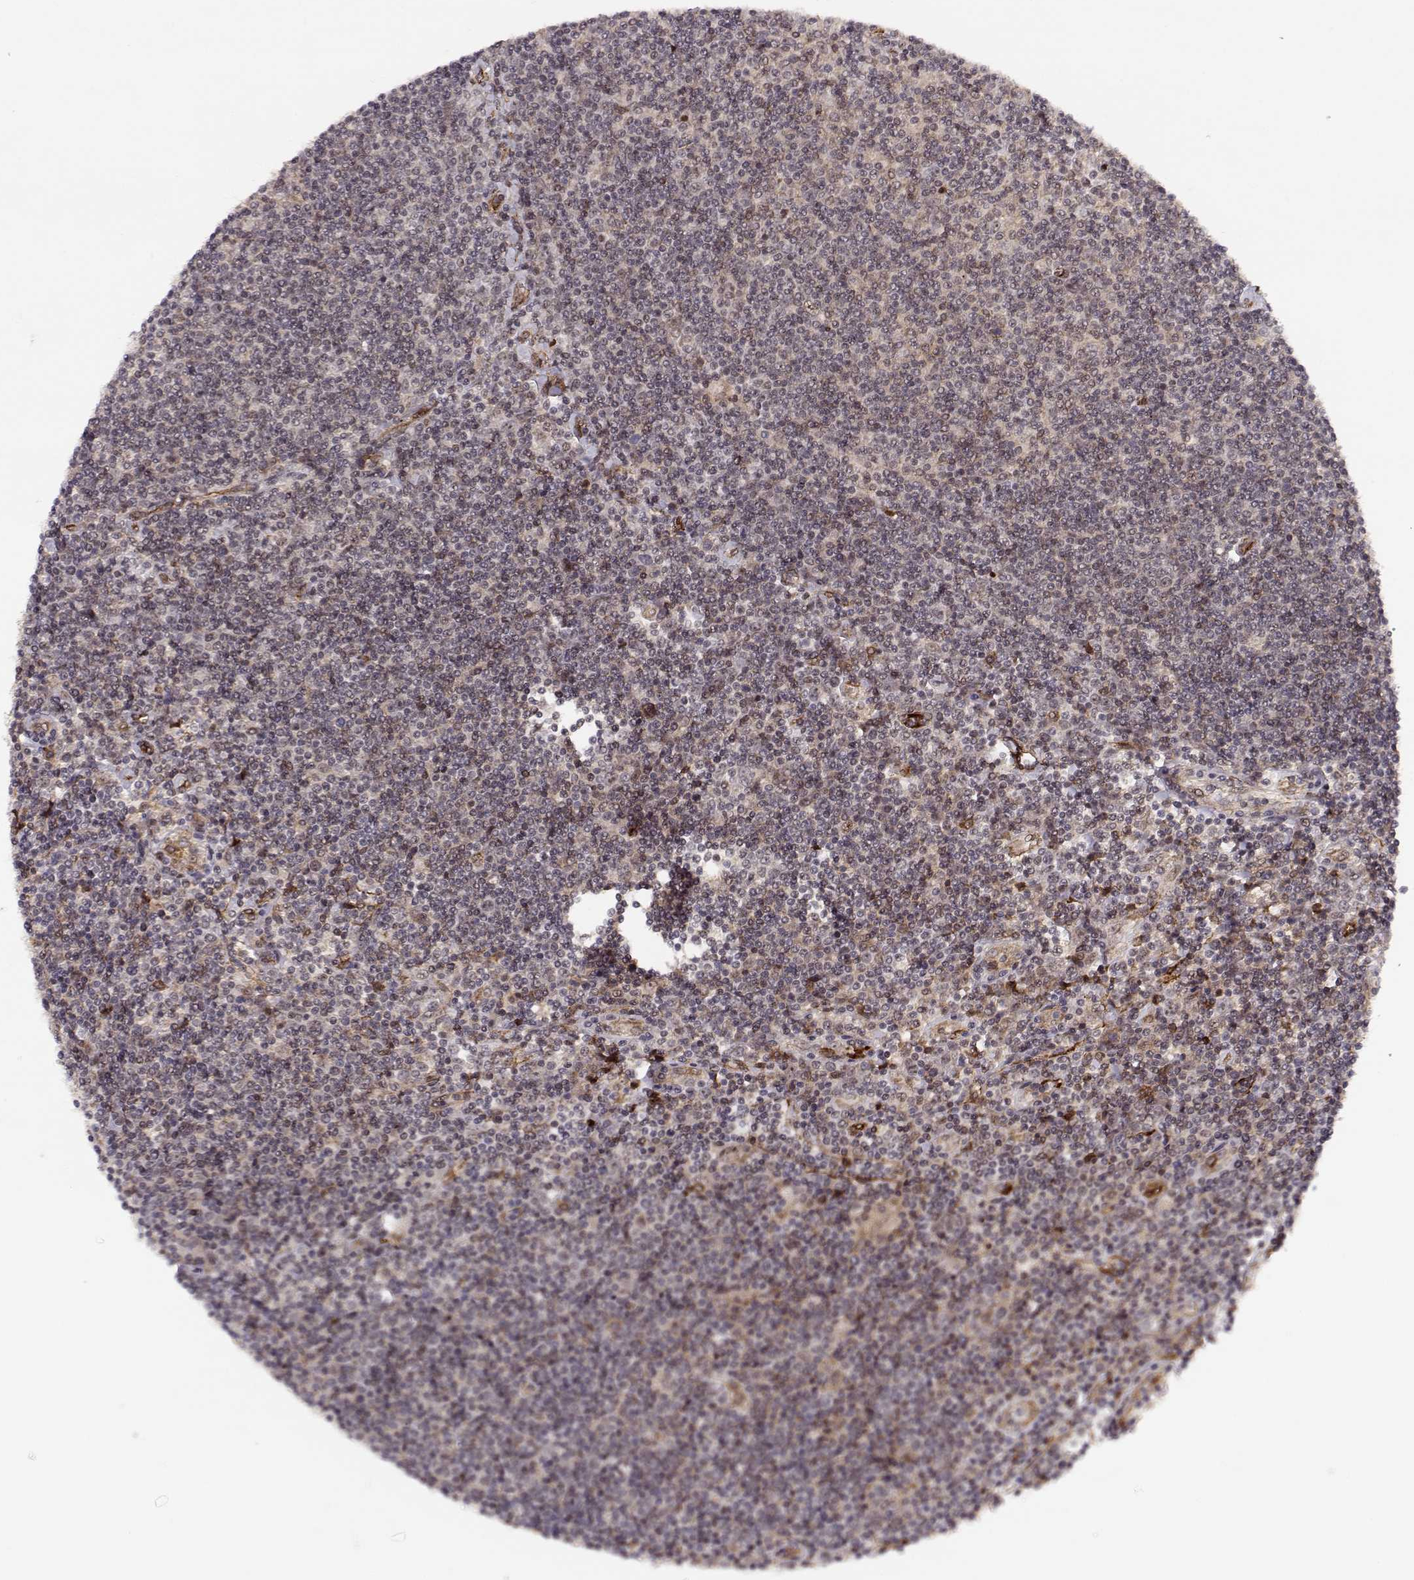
{"staining": {"intensity": "weak", "quantity": ">75%", "location": "cytoplasmic/membranous"}, "tissue": "lymphoma", "cell_type": "Tumor cells", "image_type": "cancer", "snomed": [{"axis": "morphology", "description": "Hodgkin's disease, NOS"}, {"axis": "topography", "description": "Lymph node"}], "caption": "IHC of human lymphoma exhibits low levels of weak cytoplasmic/membranous positivity in approximately >75% of tumor cells. Immunohistochemistry stains the protein of interest in brown and the nuclei are stained blue.", "gene": "CIR1", "patient": {"sex": "male", "age": 40}}